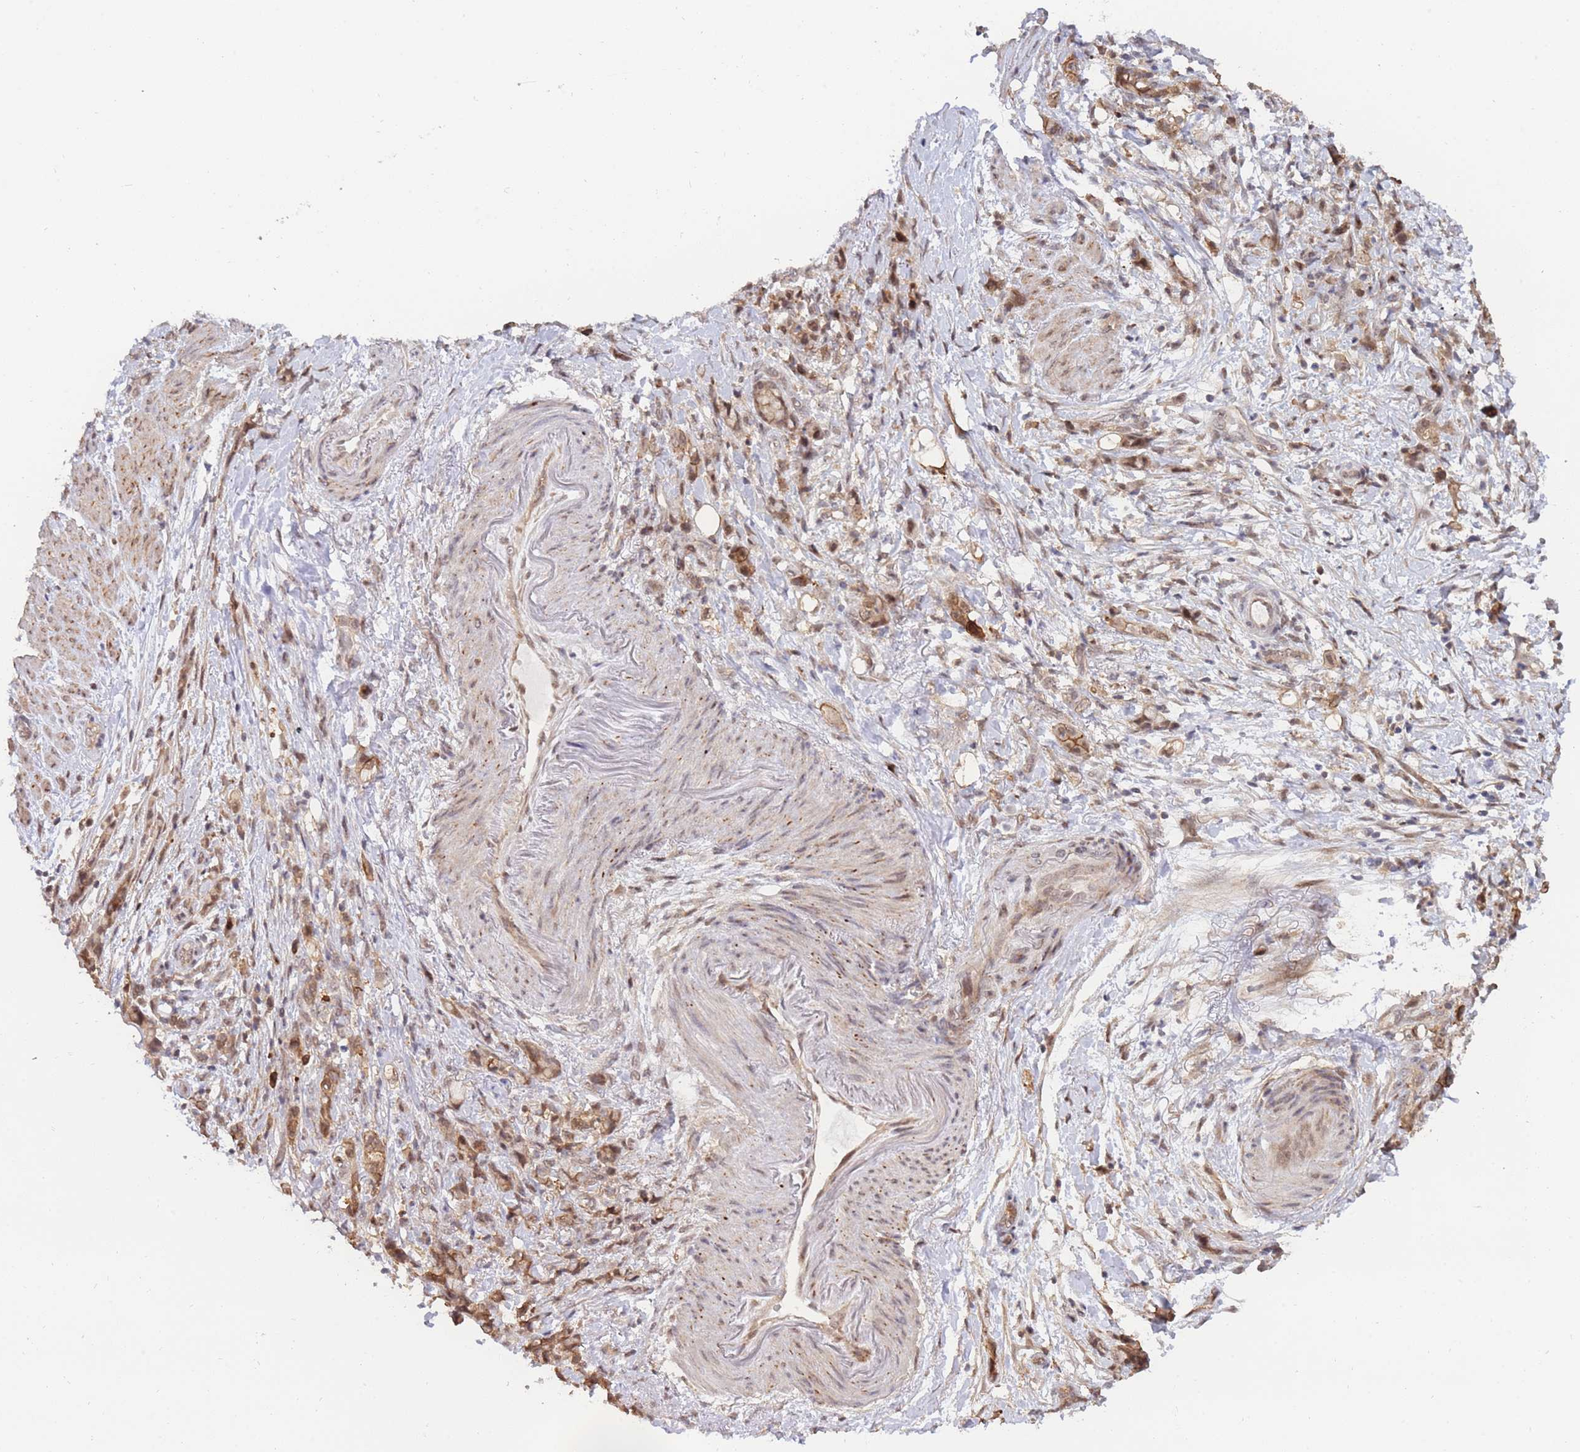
{"staining": {"intensity": "moderate", "quantity": ">75%", "location": "cytoplasmic/membranous,nuclear"}, "tissue": "stomach cancer", "cell_type": "Tumor cells", "image_type": "cancer", "snomed": [{"axis": "morphology", "description": "Normal tissue, NOS"}, {"axis": "morphology", "description": "Adenocarcinoma, NOS"}, {"axis": "topography", "description": "Stomach"}], "caption": "Immunohistochemistry (DAB (3,3'-diaminobenzidine)) staining of stomach cancer (adenocarcinoma) demonstrates moderate cytoplasmic/membranous and nuclear protein expression in about >75% of tumor cells. (brown staining indicates protein expression, while blue staining denotes nuclei).", "gene": "BOD1L1", "patient": {"sex": "female", "age": 79}}